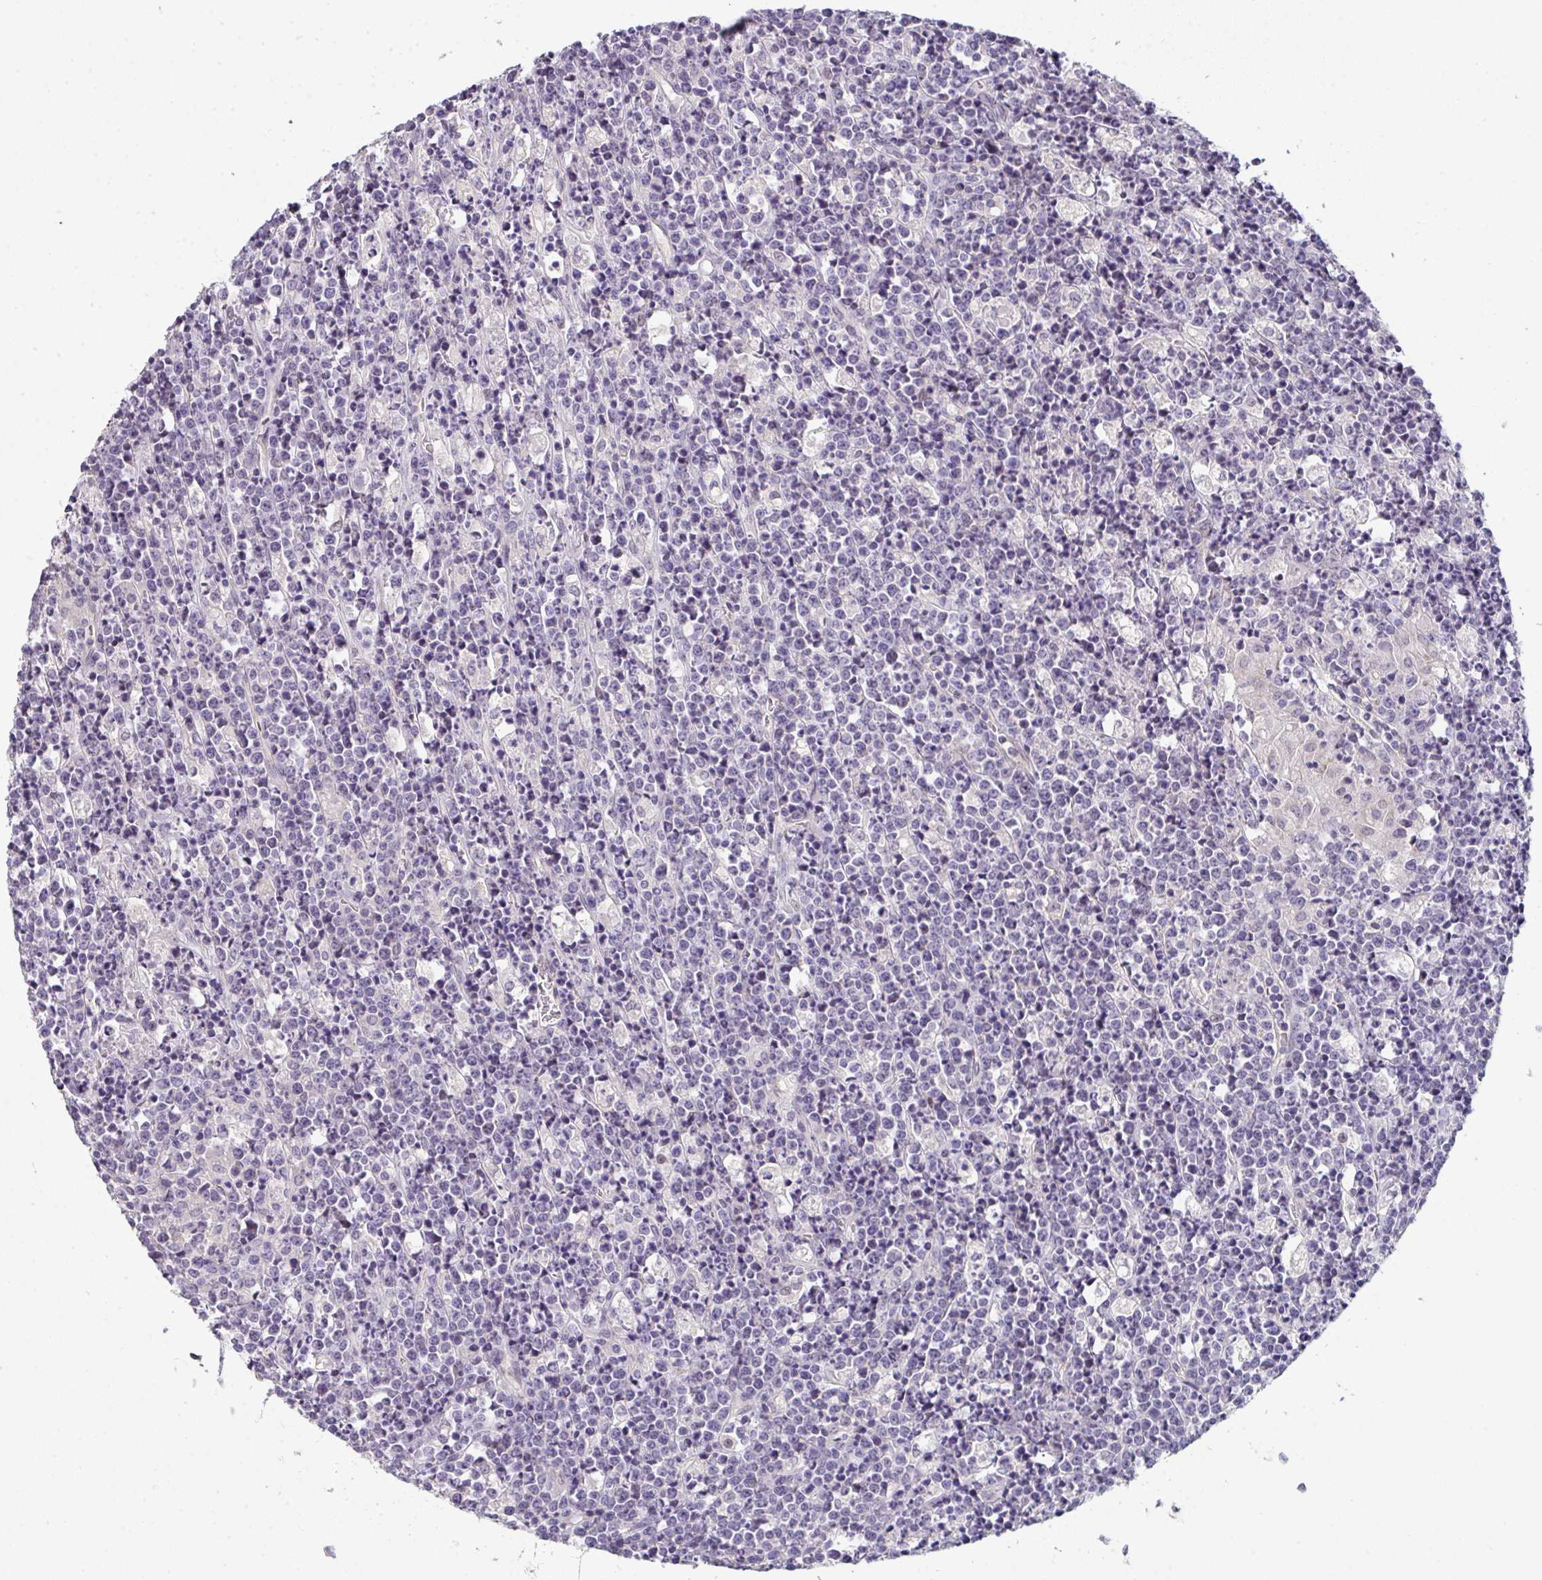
{"staining": {"intensity": "negative", "quantity": "none", "location": "none"}, "tissue": "lymphoma", "cell_type": "Tumor cells", "image_type": "cancer", "snomed": [{"axis": "morphology", "description": "Malignant lymphoma, non-Hodgkin's type, High grade"}, {"axis": "topography", "description": "Ovary"}], "caption": "A histopathology image of lymphoma stained for a protein reveals no brown staining in tumor cells.", "gene": "TNFRSF10A", "patient": {"sex": "female", "age": 56}}